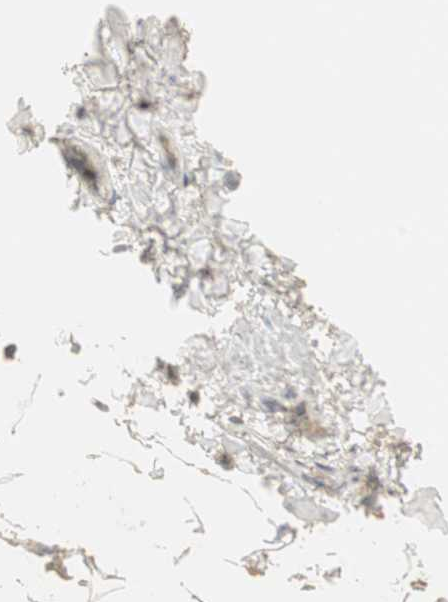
{"staining": {"intensity": "moderate", "quantity": ">75%", "location": "cytoplasmic/membranous"}, "tissue": "adipose tissue", "cell_type": "Adipocytes", "image_type": "normal", "snomed": [{"axis": "morphology", "description": "Normal tissue, NOS"}, {"axis": "topography", "description": "Vascular tissue"}], "caption": "High-magnification brightfield microscopy of benign adipose tissue stained with DAB (3,3'-diaminobenzidine) (brown) and counterstained with hematoxylin (blue). adipocytes exhibit moderate cytoplasmic/membranous expression is seen in approximately>75% of cells.", "gene": "RUNX2", "patient": {"sex": "male", "age": 41}}